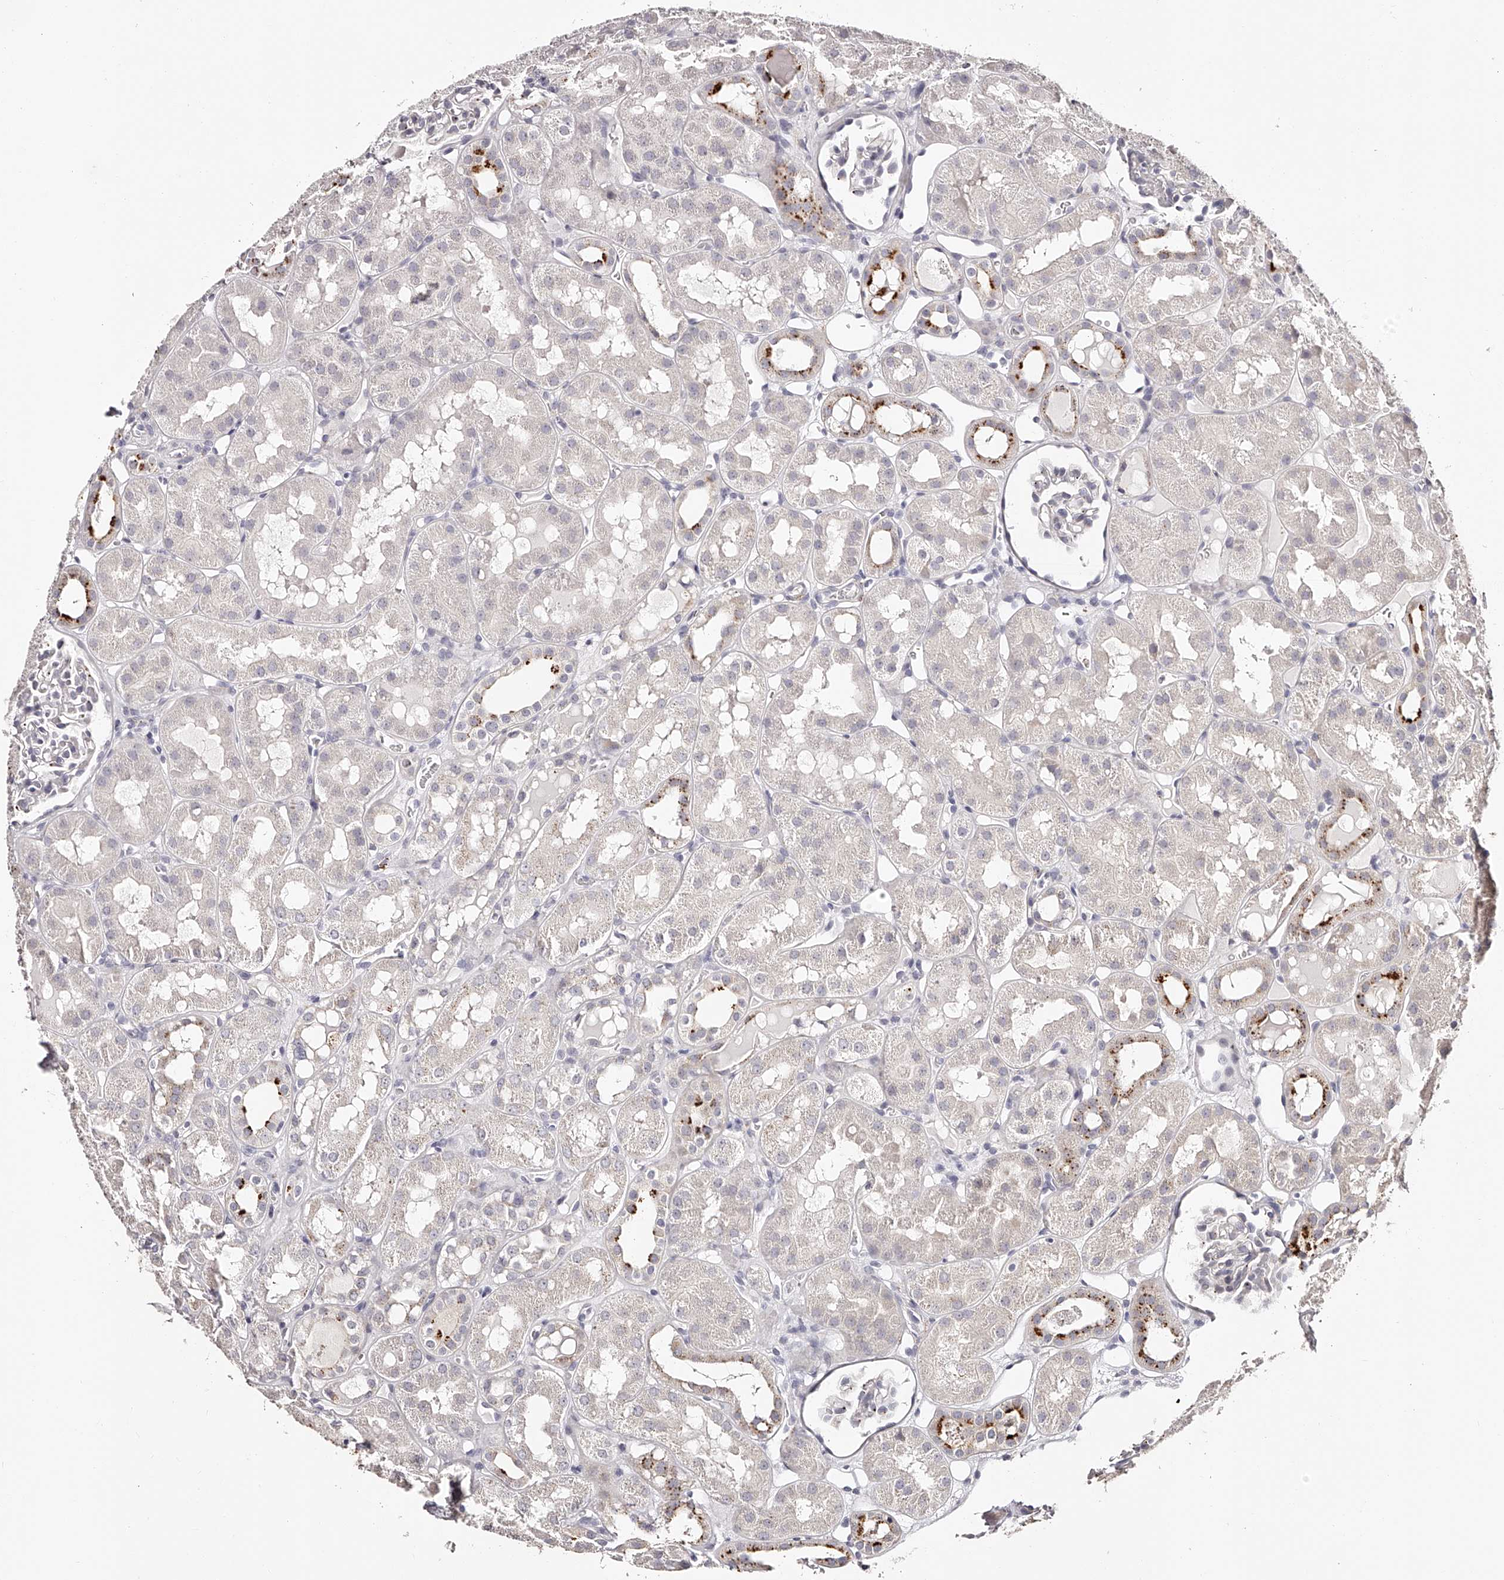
{"staining": {"intensity": "negative", "quantity": "none", "location": "none"}, "tissue": "kidney", "cell_type": "Cells in glomeruli", "image_type": "normal", "snomed": [{"axis": "morphology", "description": "Normal tissue, NOS"}, {"axis": "topography", "description": "Kidney"}], "caption": "The photomicrograph displays no staining of cells in glomeruli in unremarkable kidney.", "gene": "SLC35D3", "patient": {"sex": "male", "age": 16}}